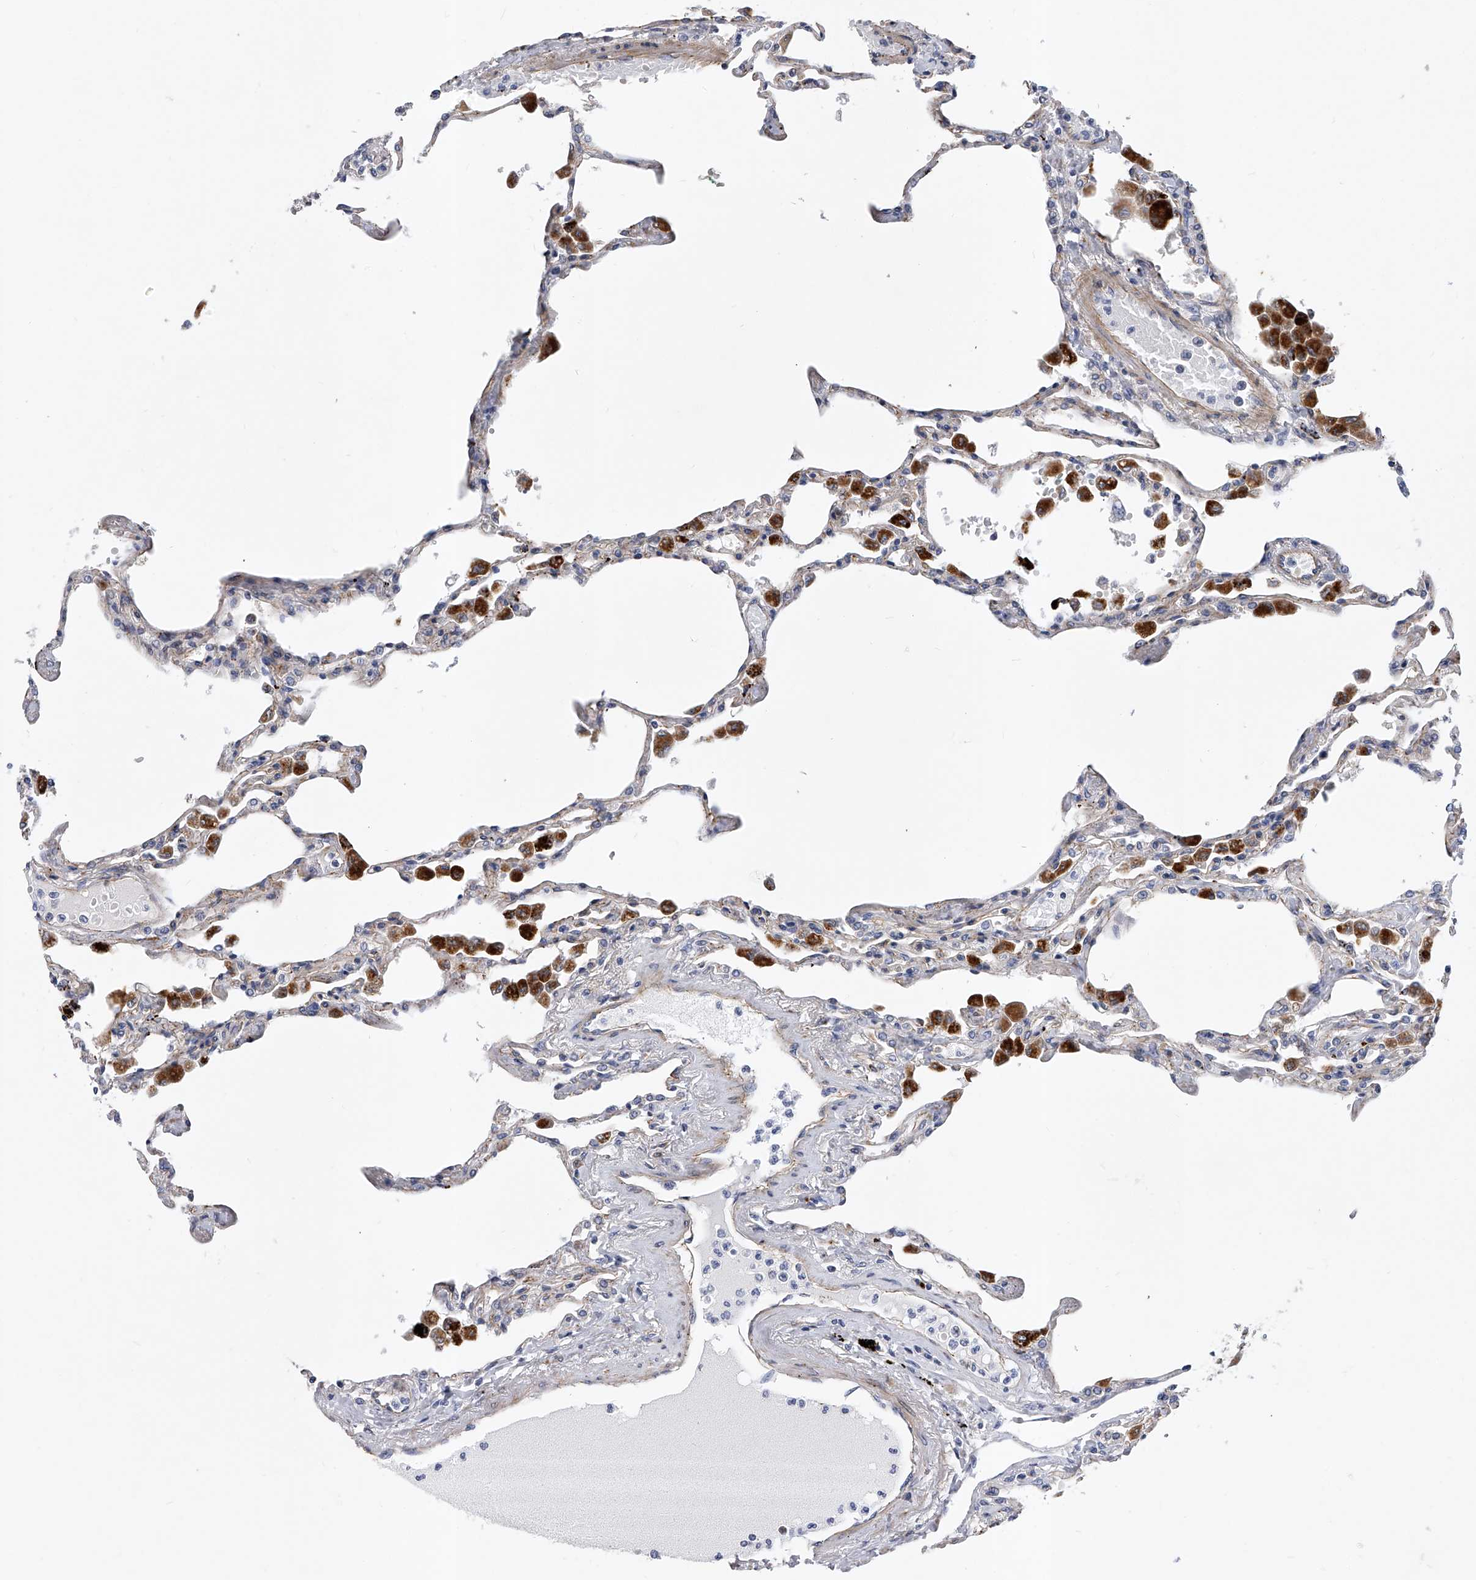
{"staining": {"intensity": "negative", "quantity": "none", "location": "none"}, "tissue": "lung", "cell_type": "Alveolar cells", "image_type": "normal", "snomed": [{"axis": "morphology", "description": "Normal tissue, NOS"}, {"axis": "topography", "description": "Bronchus"}, {"axis": "topography", "description": "Lung"}], "caption": "IHC micrograph of normal lung: lung stained with DAB exhibits no significant protein expression in alveolar cells.", "gene": "ENSG00000250424", "patient": {"sex": "female", "age": 49}}